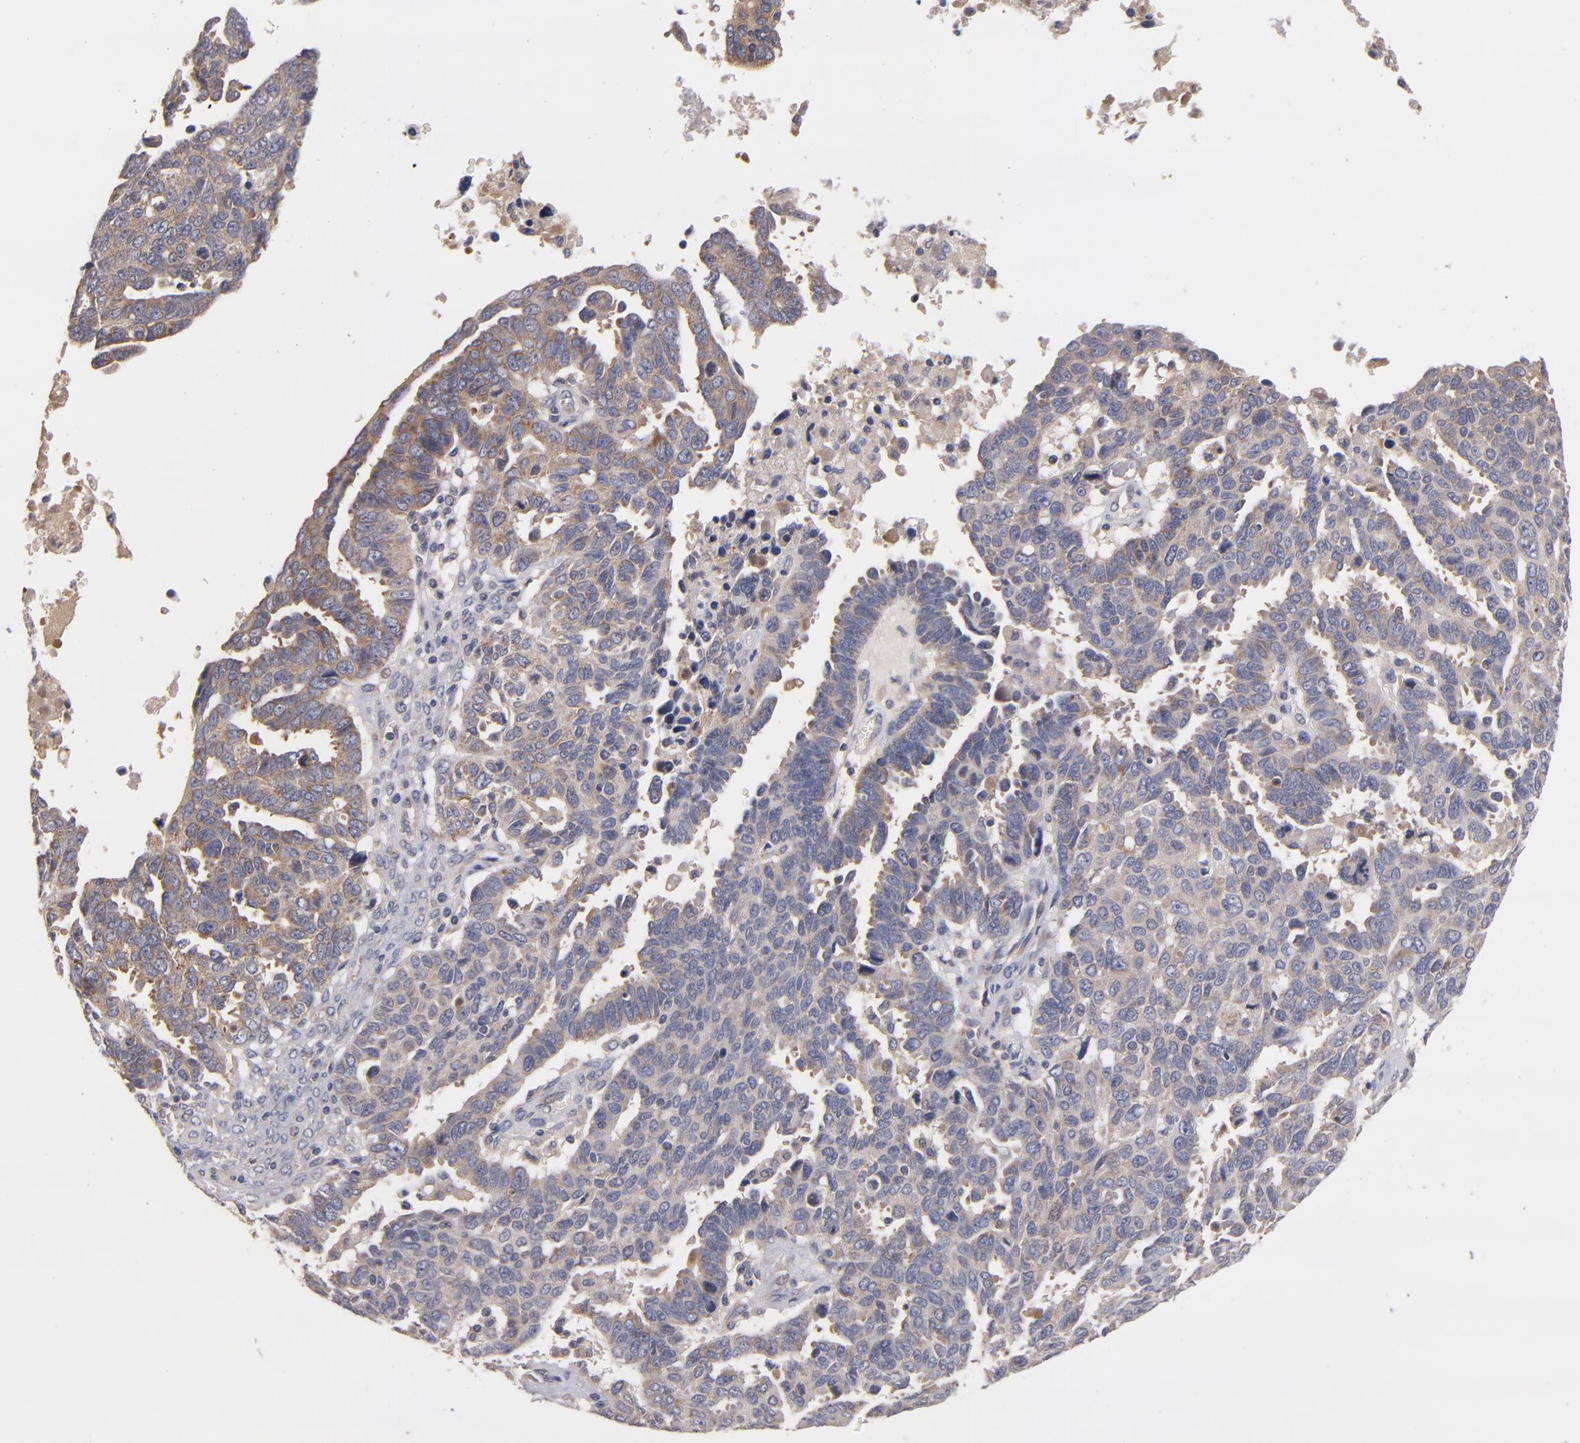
{"staining": {"intensity": "moderate", "quantity": "25%-75%", "location": "cytoplasmic/membranous"}, "tissue": "ovarian cancer", "cell_type": "Tumor cells", "image_type": "cancer", "snomed": [{"axis": "morphology", "description": "Carcinoma, endometroid"}, {"axis": "morphology", "description": "Cystadenocarcinoma, serous, NOS"}, {"axis": "topography", "description": "Ovary"}], "caption": "A medium amount of moderate cytoplasmic/membranous positivity is present in about 25%-75% of tumor cells in ovarian serous cystadenocarcinoma tissue. (brown staining indicates protein expression, while blue staining denotes nuclei).", "gene": "UPF3B", "patient": {"sex": "female", "age": 45}}